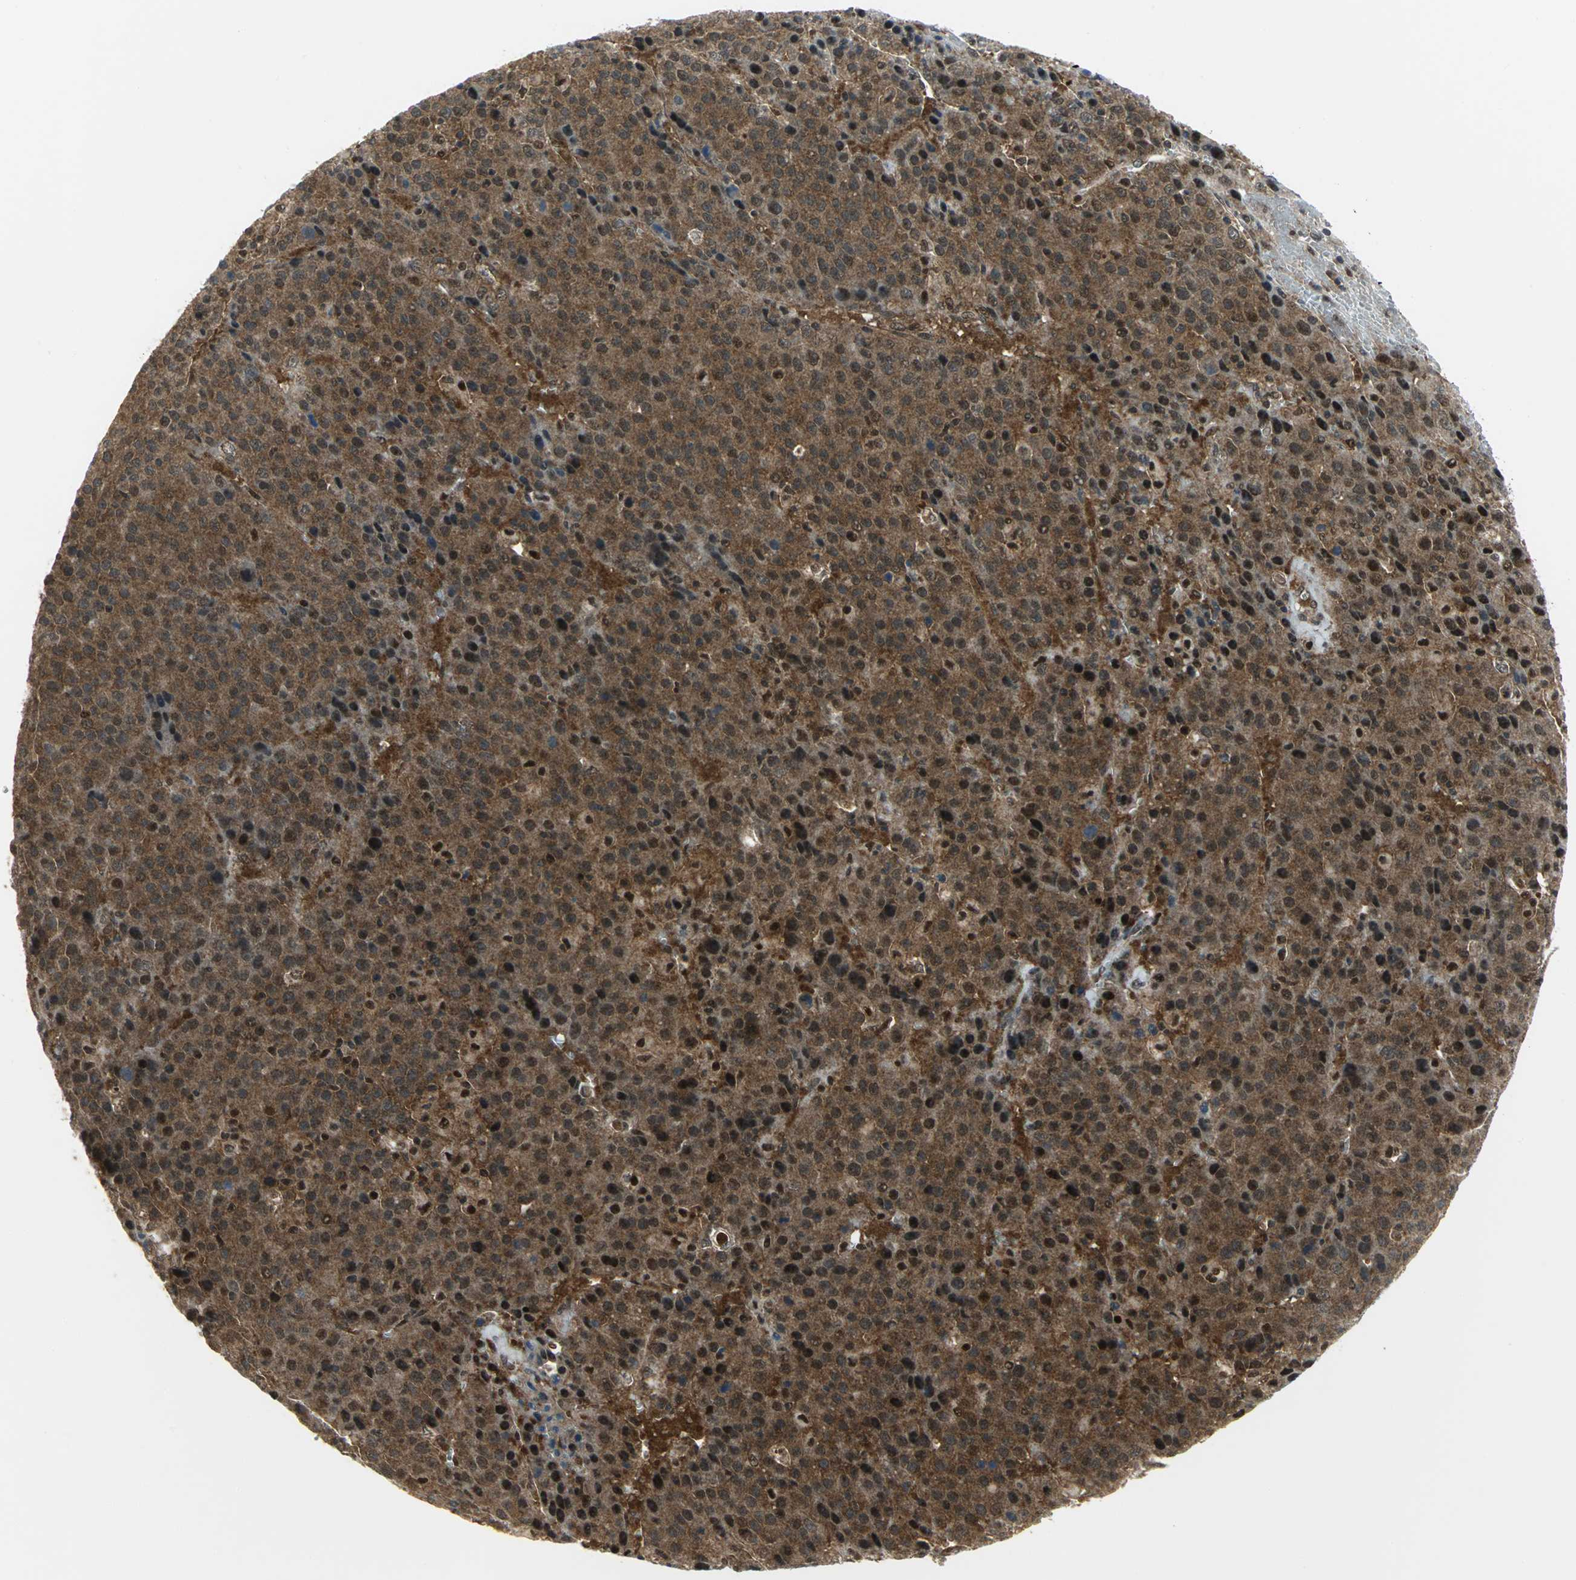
{"staining": {"intensity": "moderate", "quantity": ">75%", "location": "cytoplasmic/membranous,nuclear"}, "tissue": "liver cancer", "cell_type": "Tumor cells", "image_type": "cancer", "snomed": [{"axis": "morphology", "description": "Carcinoma, Hepatocellular, NOS"}, {"axis": "topography", "description": "Liver"}], "caption": "Protein staining demonstrates moderate cytoplasmic/membranous and nuclear expression in approximately >75% of tumor cells in liver hepatocellular carcinoma.", "gene": "PSMA4", "patient": {"sex": "female", "age": 53}}